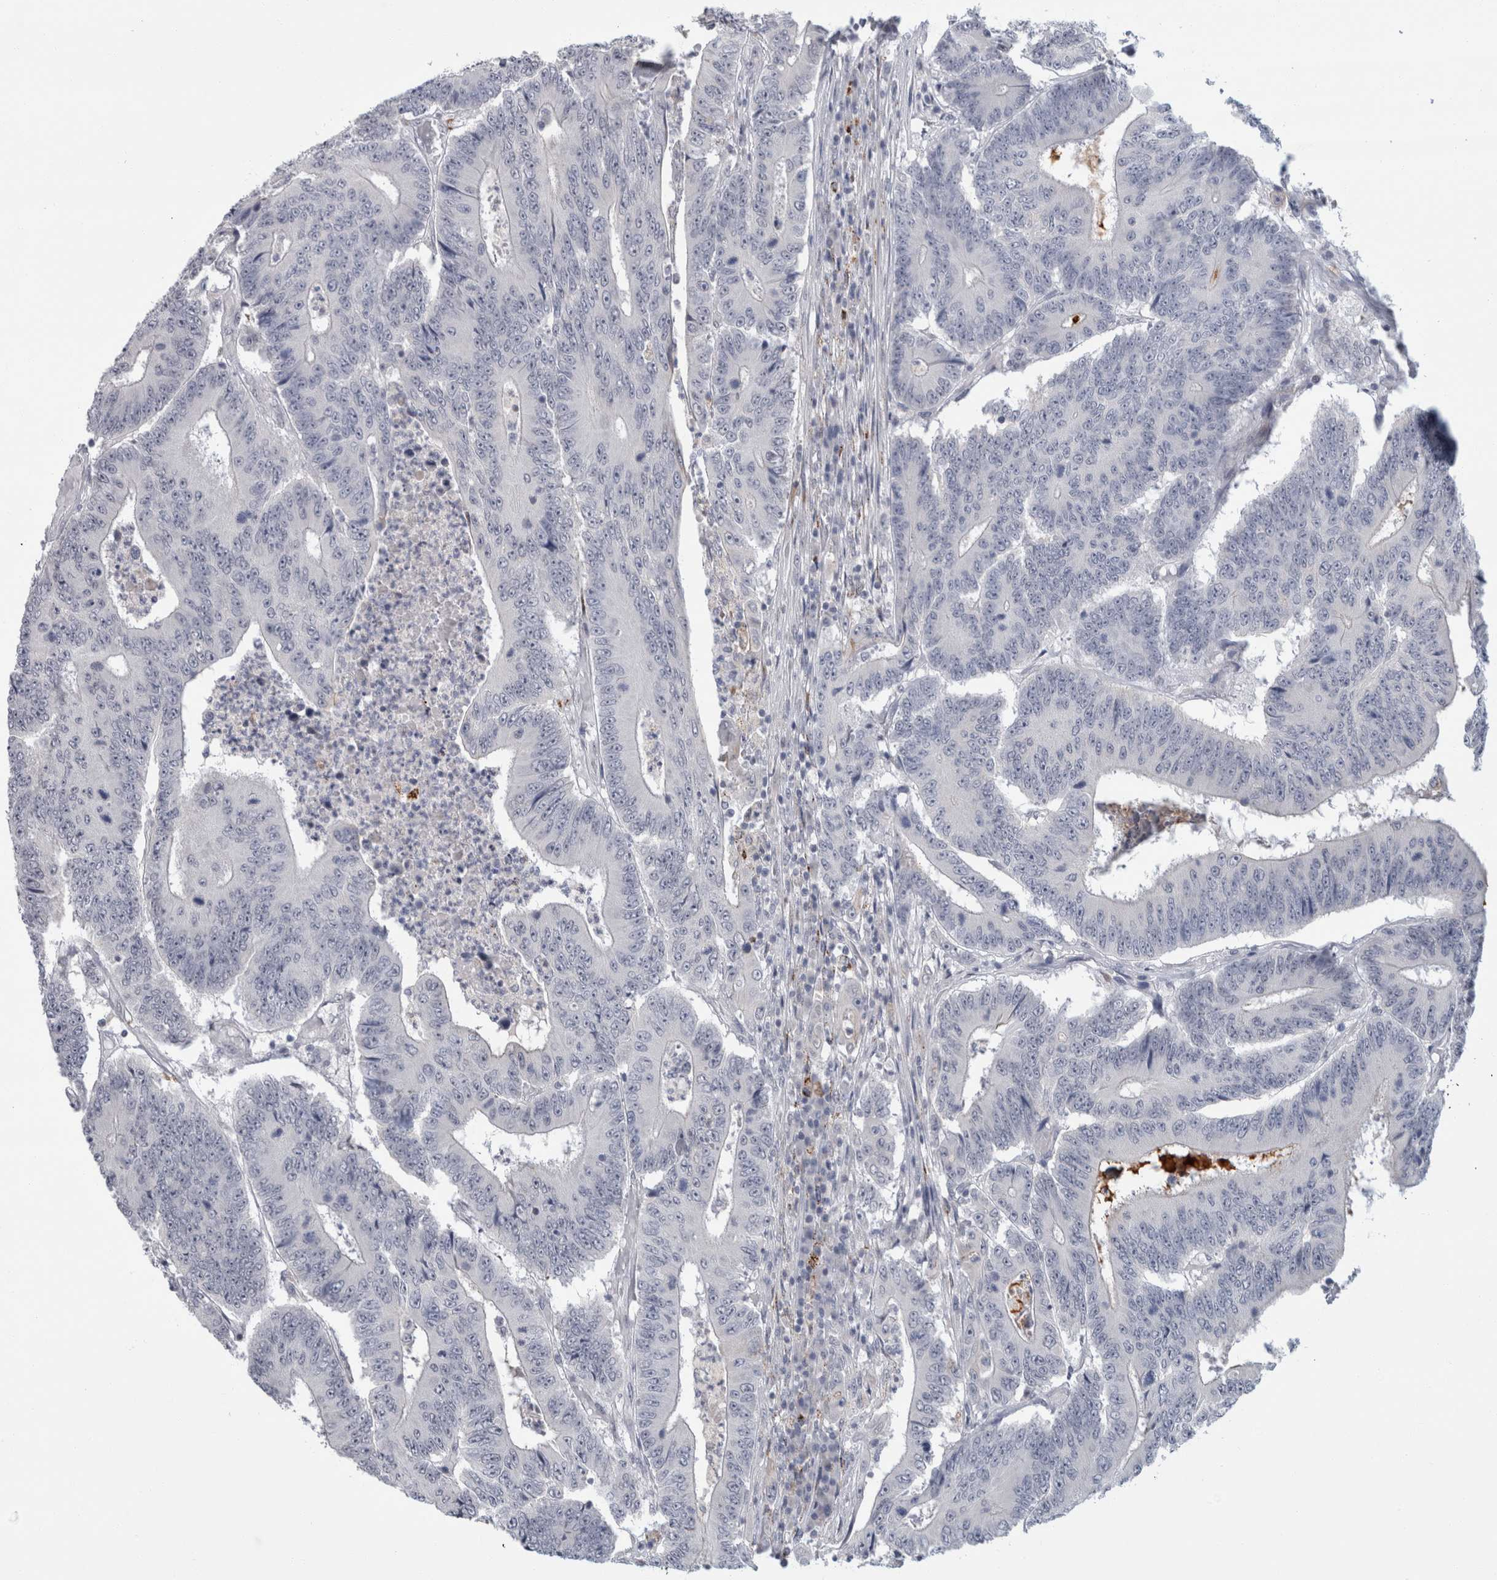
{"staining": {"intensity": "negative", "quantity": "none", "location": "none"}, "tissue": "colorectal cancer", "cell_type": "Tumor cells", "image_type": "cancer", "snomed": [{"axis": "morphology", "description": "Adenocarcinoma, NOS"}, {"axis": "topography", "description": "Colon"}], "caption": "Immunohistochemistry micrograph of human colorectal adenocarcinoma stained for a protein (brown), which exhibits no expression in tumor cells.", "gene": "NIPA1", "patient": {"sex": "male", "age": 83}}